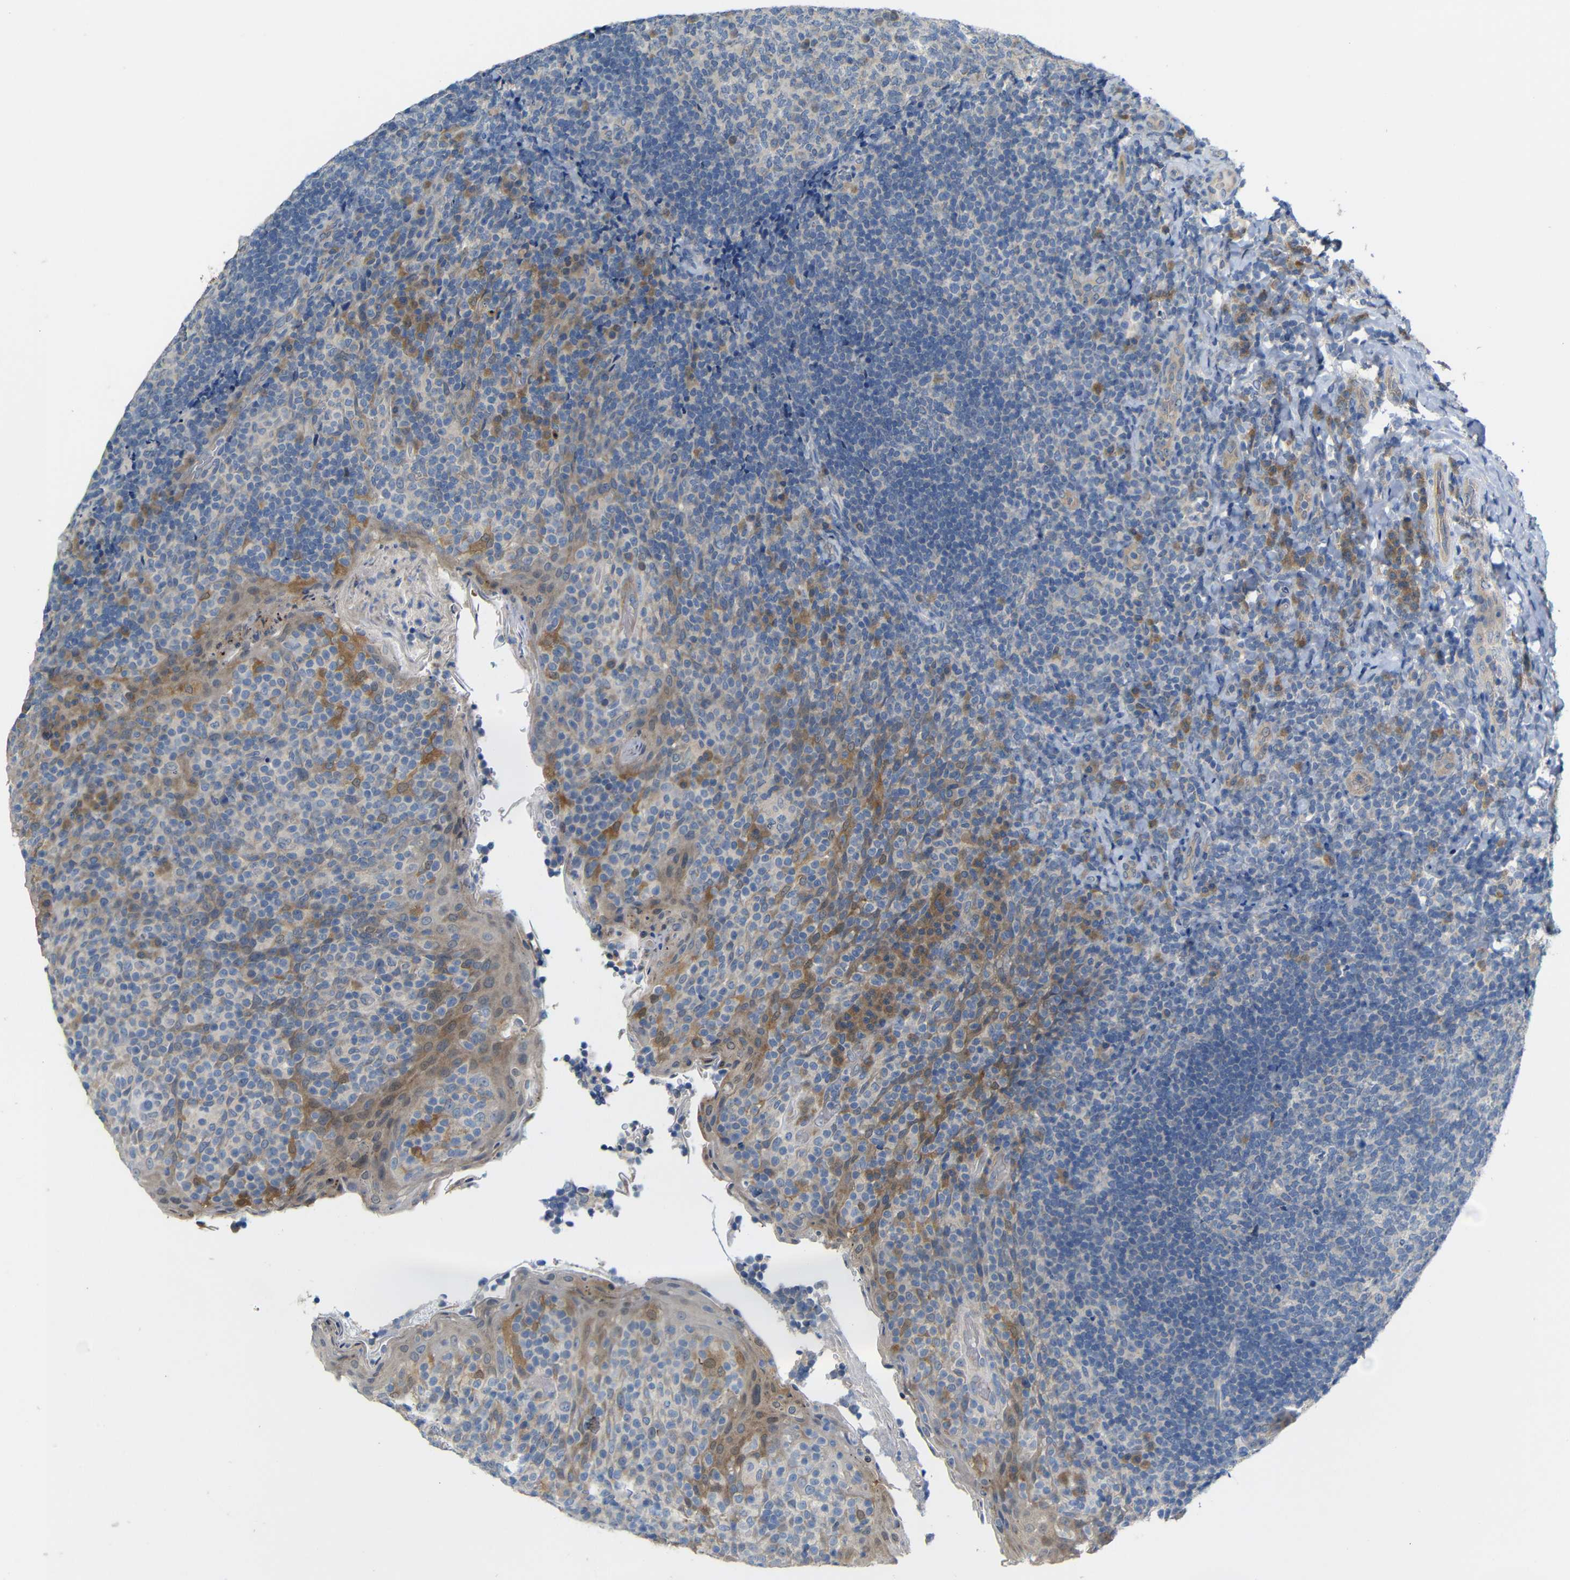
{"staining": {"intensity": "negative", "quantity": "none", "location": "none"}, "tissue": "tonsil", "cell_type": "Germinal center cells", "image_type": "normal", "snomed": [{"axis": "morphology", "description": "Normal tissue, NOS"}, {"axis": "topography", "description": "Tonsil"}], "caption": "Immunohistochemical staining of benign tonsil reveals no significant expression in germinal center cells.", "gene": "TBC1D32", "patient": {"sex": "male", "age": 17}}